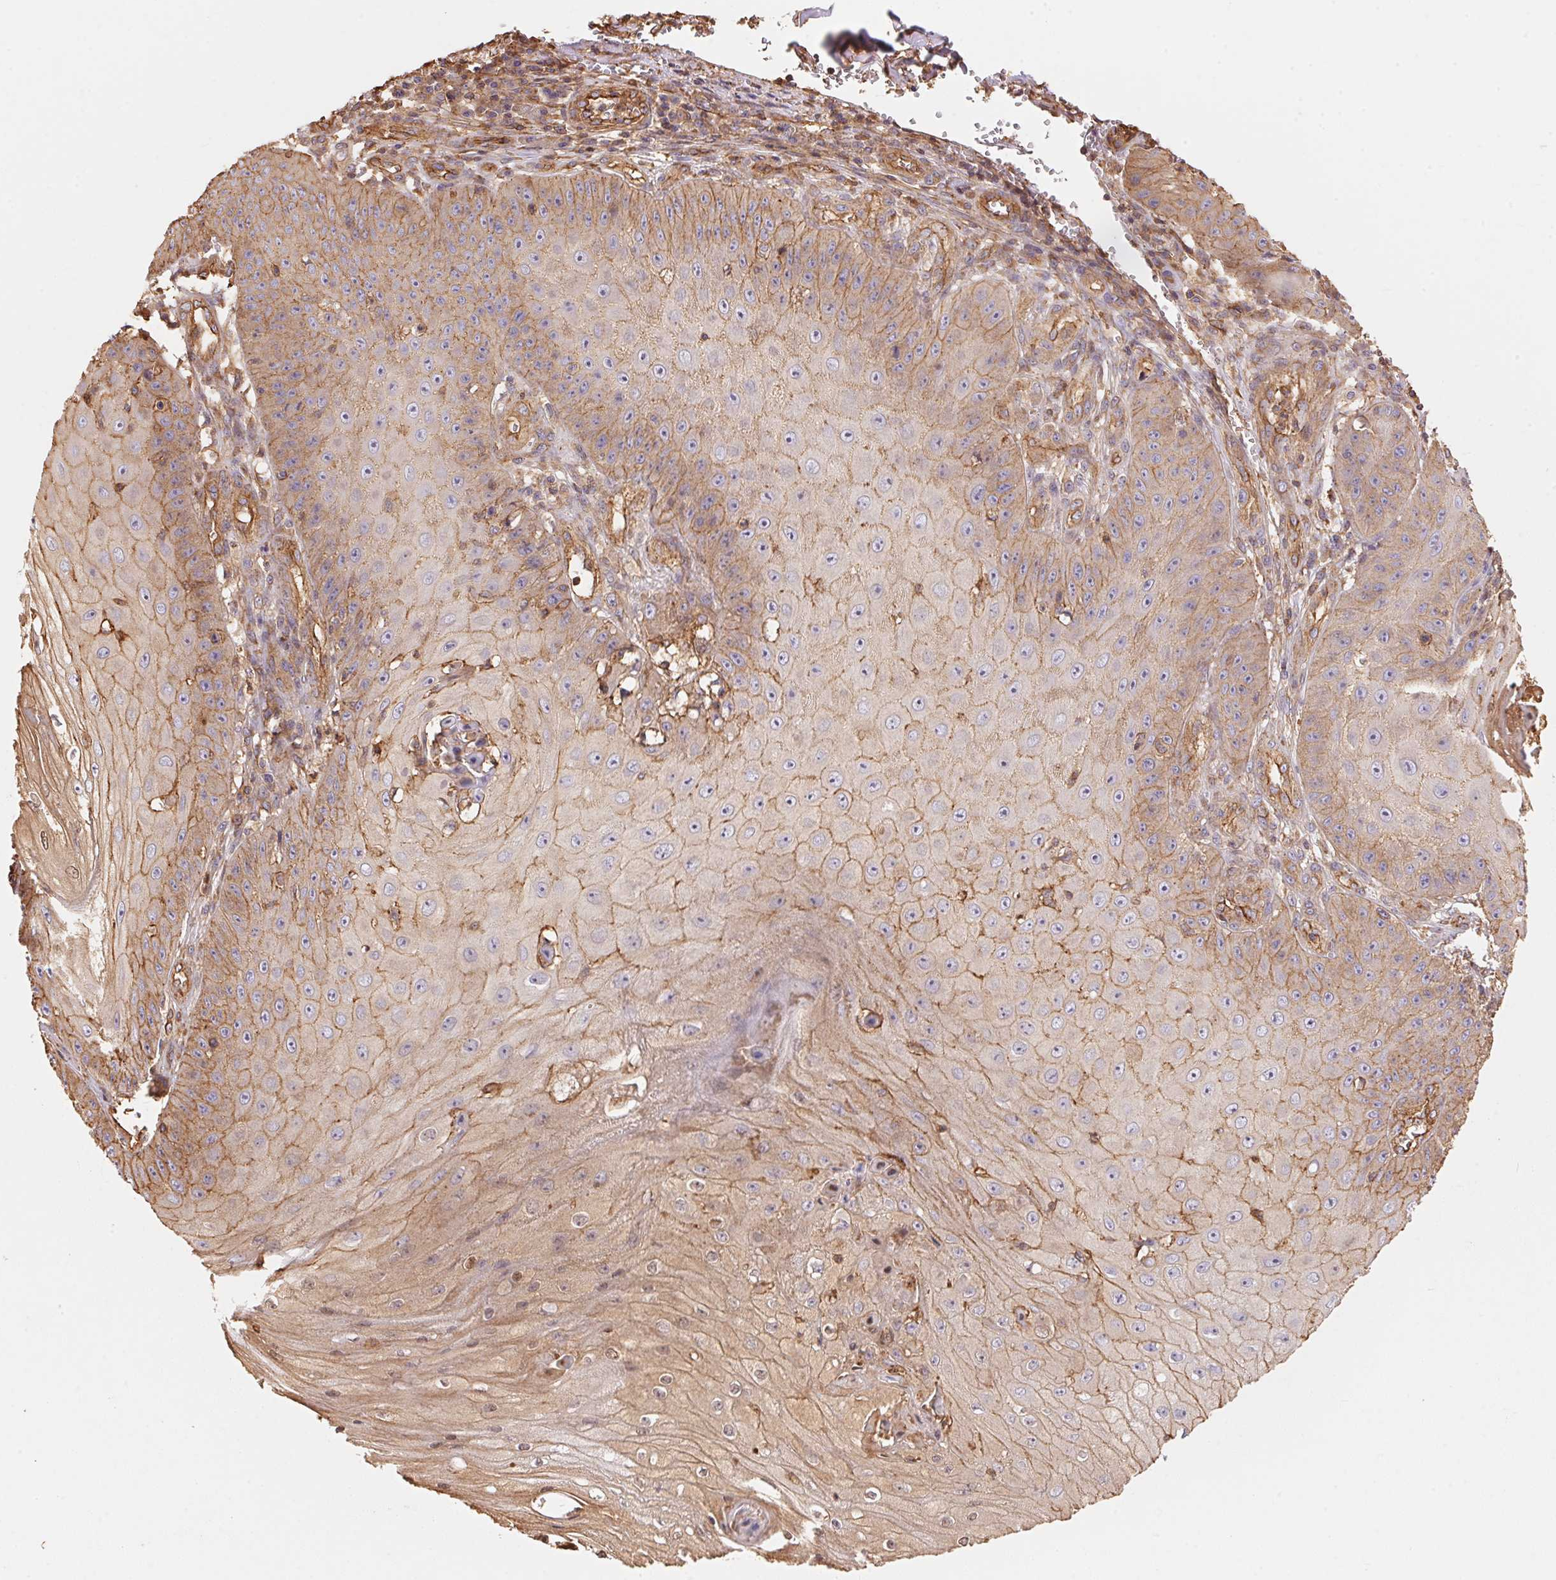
{"staining": {"intensity": "moderate", "quantity": "25%-75%", "location": "cytoplasmic/membranous"}, "tissue": "skin cancer", "cell_type": "Tumor cells", "image_type": "cancer", "snomed": [{"axis": "morphology", "description": "Squamous cell carcinoma, NOS"}, {"axis": "topography", "description": "Skin"}], "caption": "Skin squamous cell carcinoma stained with immunohistochemistry exhibits moderate cytoplasmic/membranous staining in about 25%-75% of tumor cells.", "gene": "FRAS1", "patient": {"sex": "male", "age": 70}}